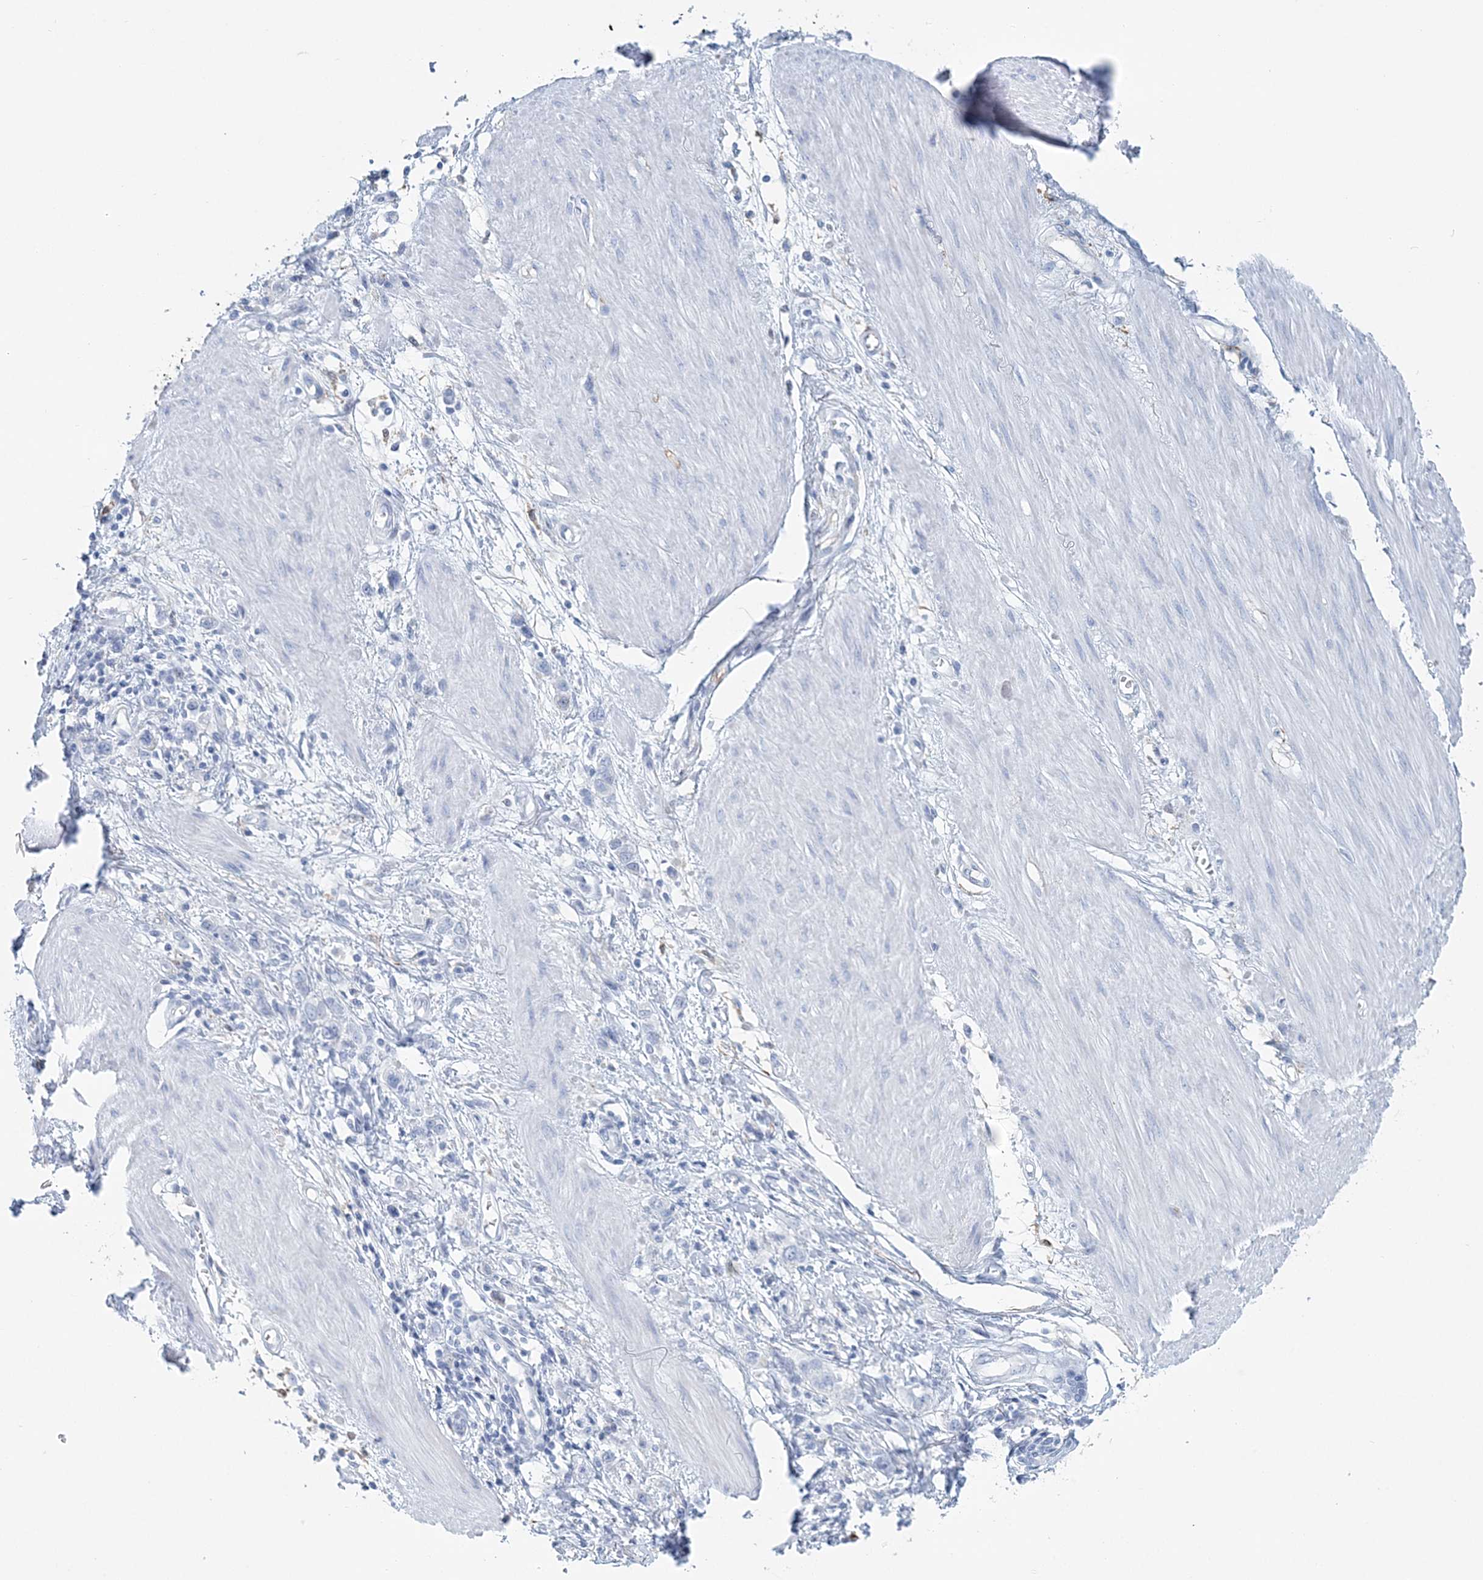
{"staining": {"intensity": "negative", "quantity": "none", "location": "none"}, "tissue": "stomach cancer", "cell_type": "Tumor cells", "image_type": "cancer", "snomed": [{"axis": "morphology", "description": "Adenocarcinoma, NOS"}, {"axis": "topography", "description": "Stomach"}], "caption": "DAB immunohistochemical staining of stomach adenocarcinoma exhibits no significant staining in tumor cells. (Stains: DAB immunohistochemistry with hematoxylin counter stain, Microscopy: brightfield microscopy at high magnification).", "gene": "NKX6-1", "patient": {"sex": "female", "age": 76}}